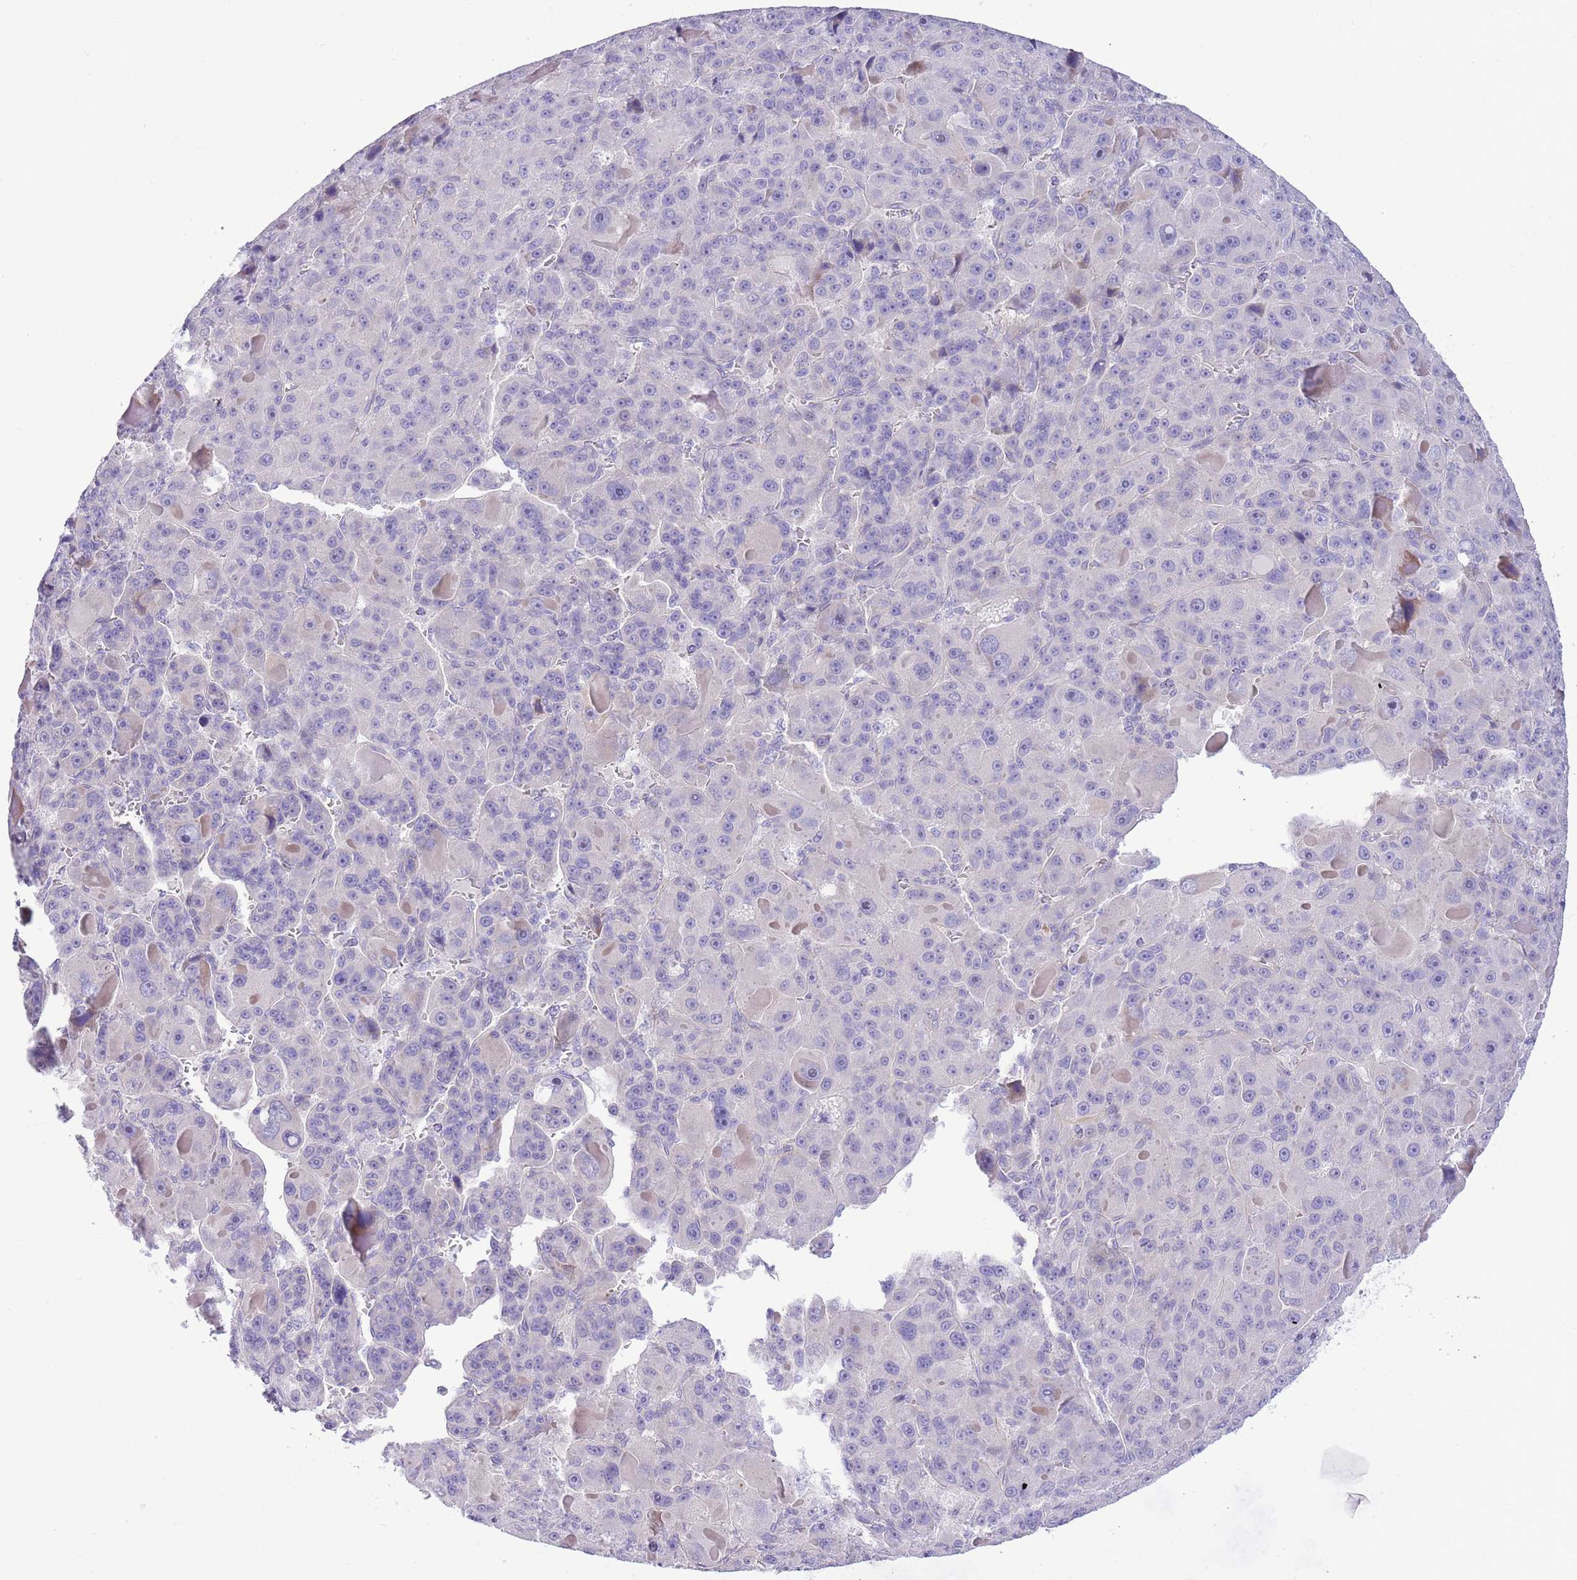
{"staining": {"intensity": "negative", "quantity": "none", "location": "none"}, "tissue": "liver cancer", "cell_type": "Tumor cells", "image_type": "cancer", "snomed": [{"axis": "morphology", "description": "Carcinoma, Hepatocellular, NOS"}, {"axis": "topography", "description": "Liver"}], "caption": "Immunohistochemistry (IHC) of human liver cancer displays no staining in tumor cells.", "gene": "ZC4H2", "patient": {"sex": "male", "age": 76}}